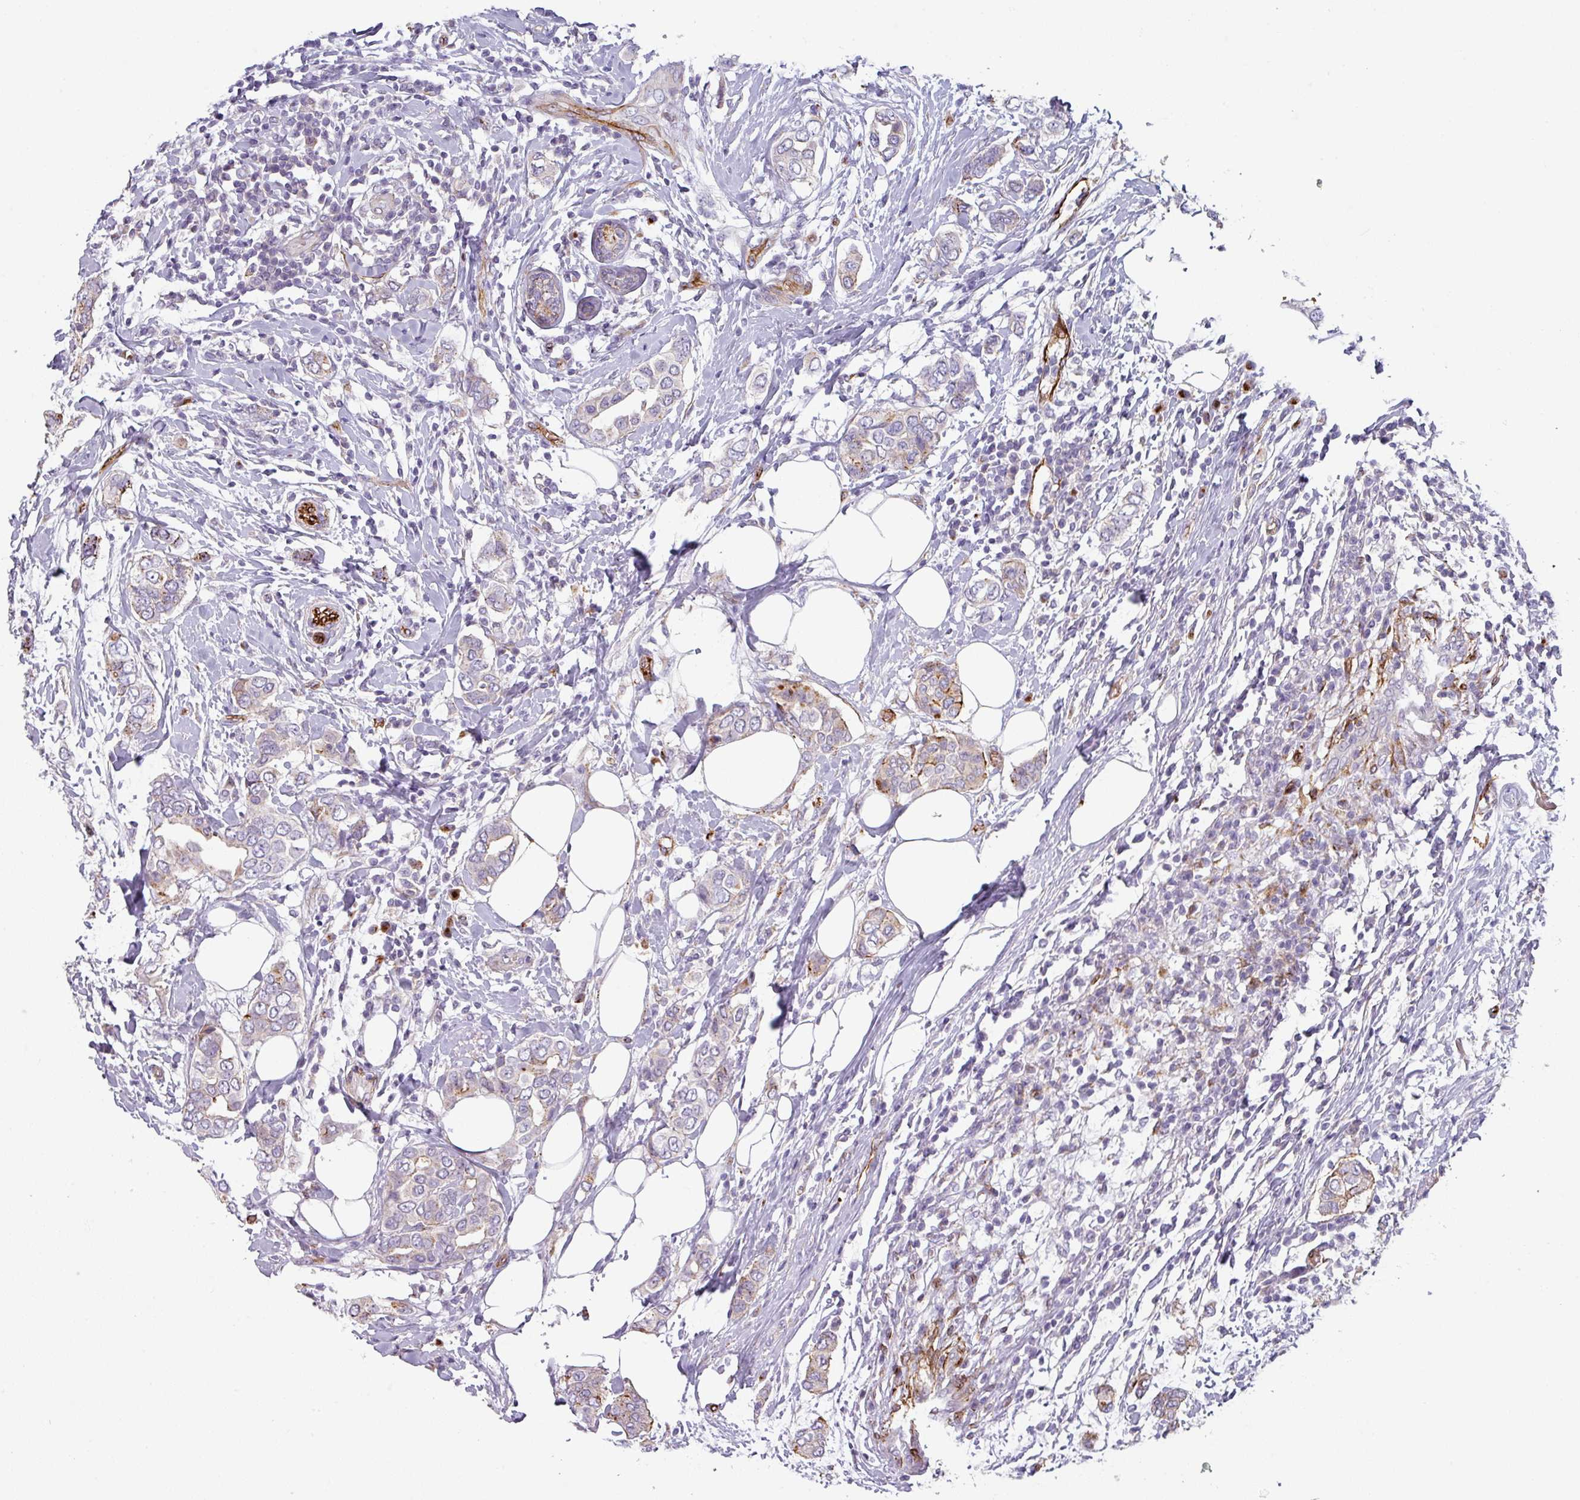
{"staining": {"intensity": "moderate", "quantity": "<25%", "location": "cytoplasmic/membranous"}, "tissue": "breast cancer", "cell_type": "Tumor cells", "image_type": "cancer", "snomed": [{"axis": "morphology", "description": "Lobular carcinoma"}, {"axis": "topography", "description": "Breast"}], "caption": "About <25% of tumor cells in human breast cancer (lobular carcinoma) demonstrate moderate cytoplasmic/membranous protein positivity as visualized by brown immunohistochemical staining.", "gene": "PRODH2", "patient": {"sex": "female", "age": 51}}